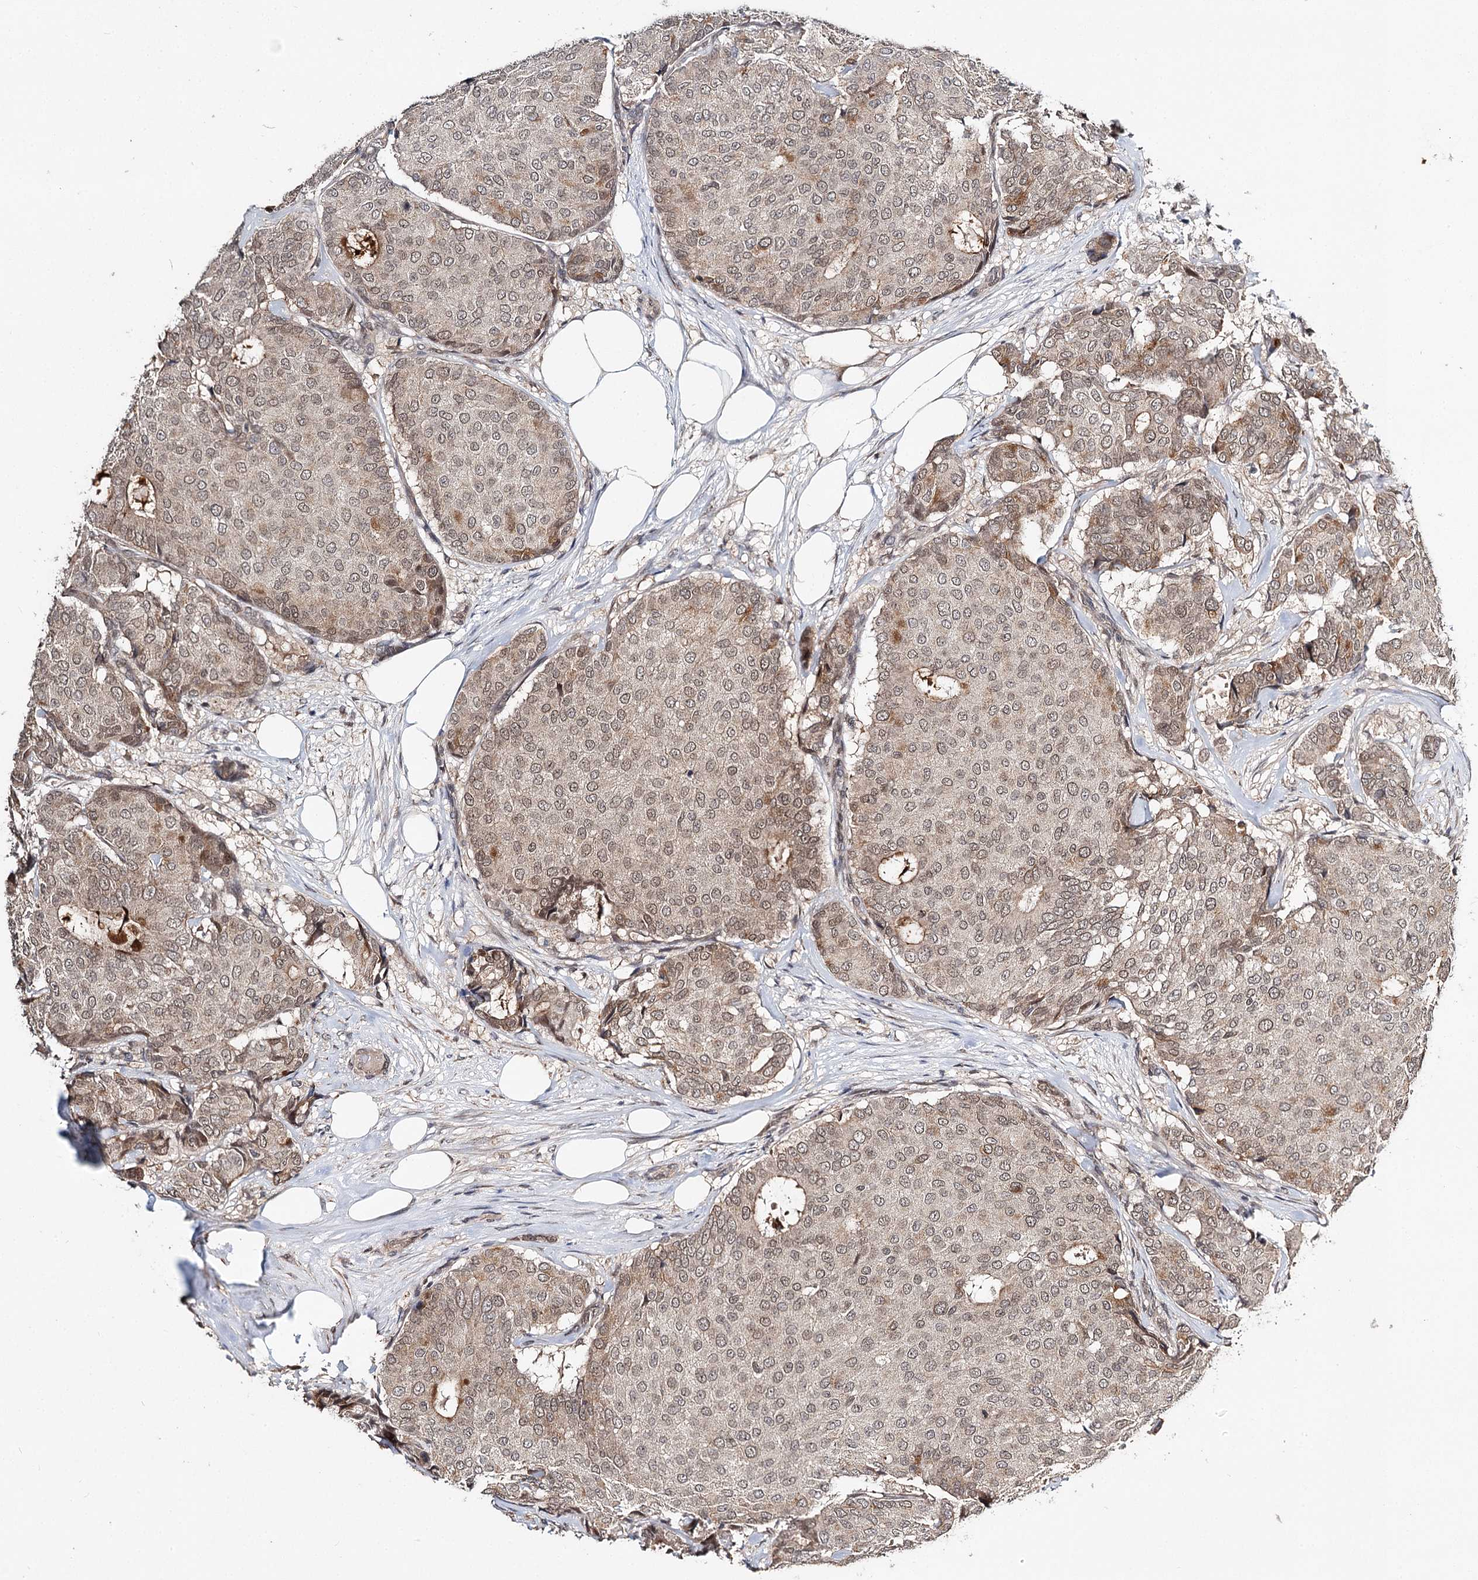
{"staining": {"intensity": "weak", "quantity": ">75%", "location": "nuclear"}, "tissue": "breast cancer", "cell_type": "Tumor cells", "image_type": "cancer", "snomed": [{"axis": "morphology", "description": "Duct carcinoma"}, {"axis": "topography", "description": "Breast"}], "caption": "DAB immunohistochemical staining of human breast intraductal carcinoma shows weak nuclear protein expression in about >75% of tumor cells.", "gene": "NOPCHAP1", "patient": {"sex": "female", "age": 75}}